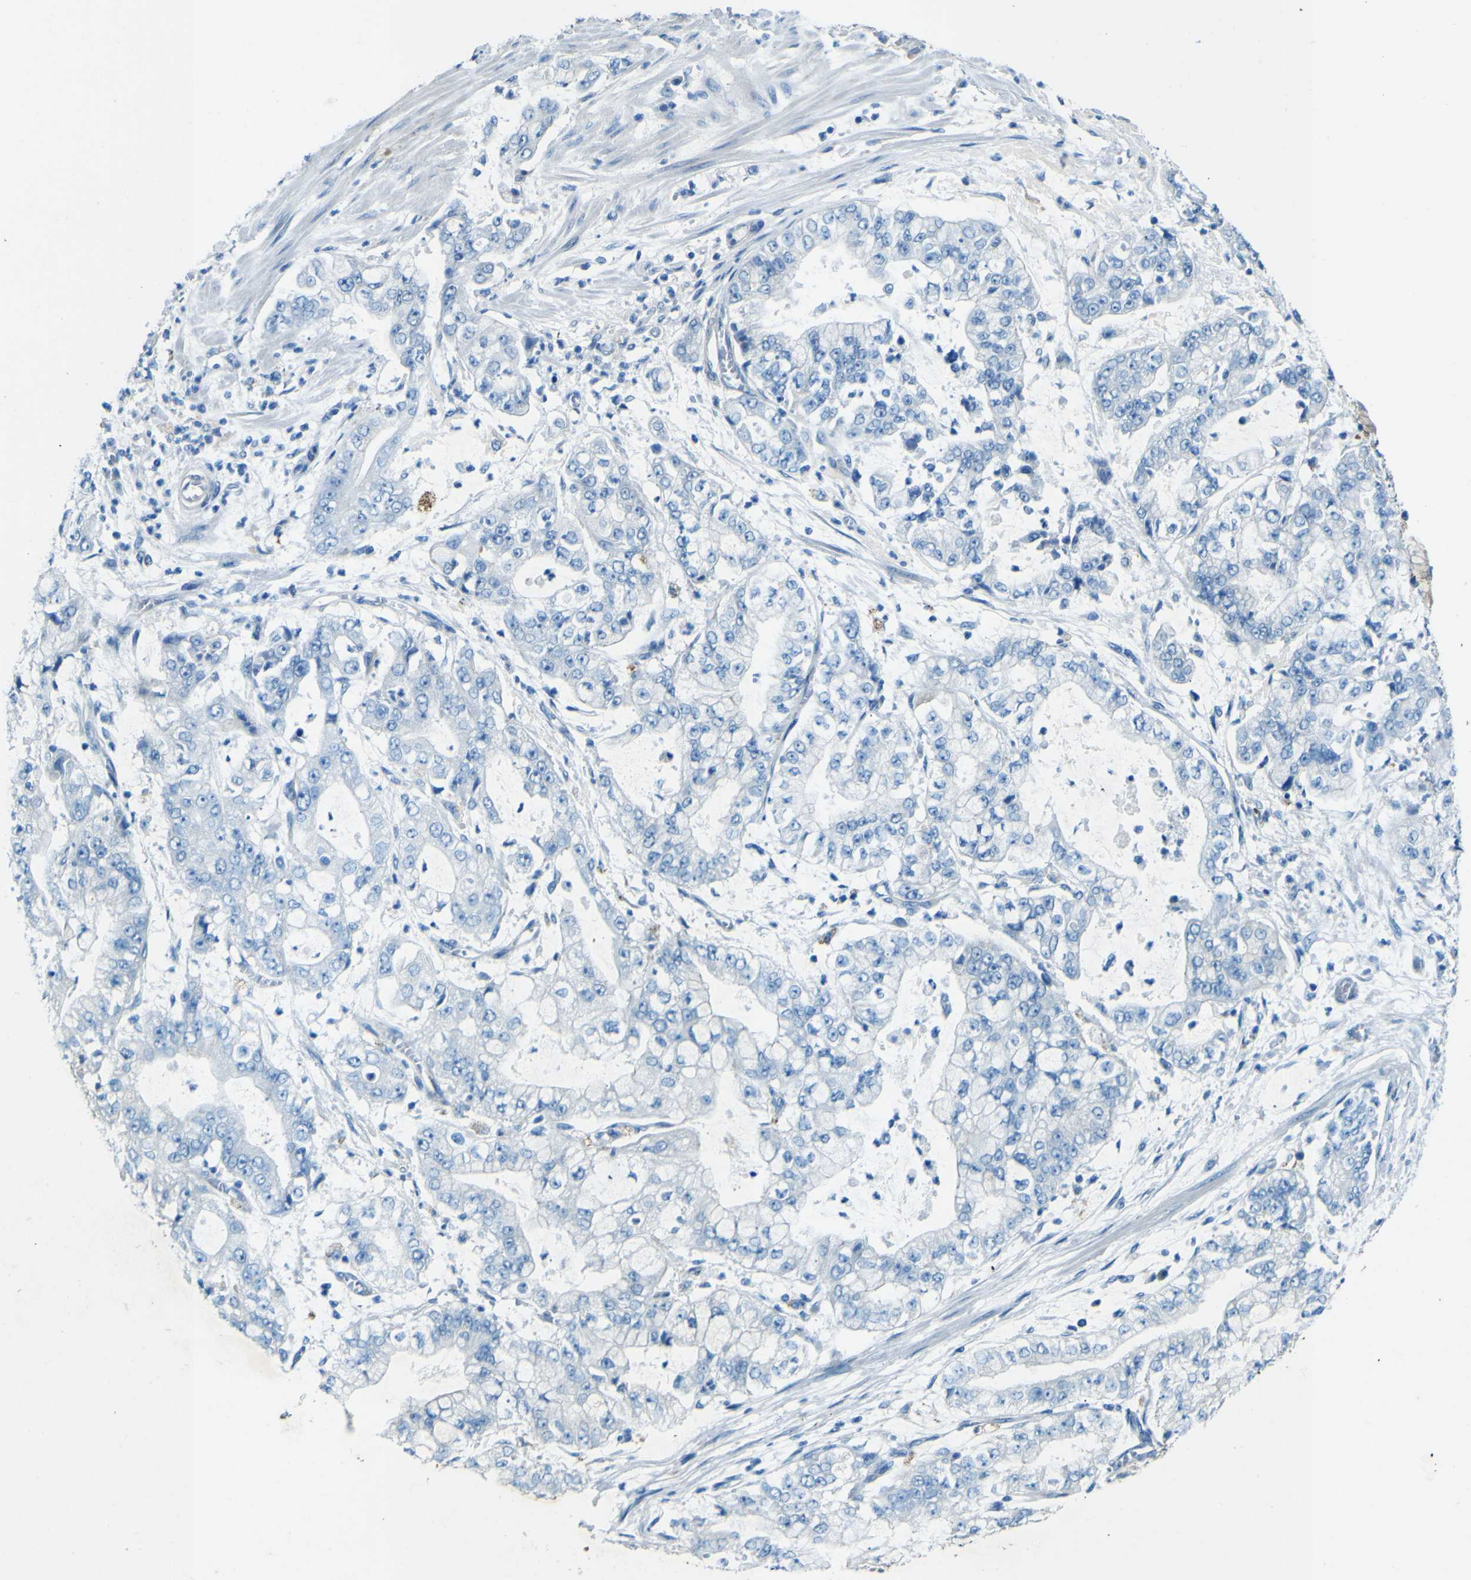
{"staining": {"intensity": "negative", "quantity": "none", "location": "none"}, "tissue": "stomach cancer", "cell_type": "Tumor cells", "image_type": "cancer", "snomed": [{"axis": "morphology", "description": "Adenocarcinoma, NOS"}, {"axis": "topography", "description": "Stomach"}], "caption": "Tumor cells show no significant staining in stomach adenocarcinoma.", "gene": "PDE9A", "patient": {"sex": "male", "age": 76}}